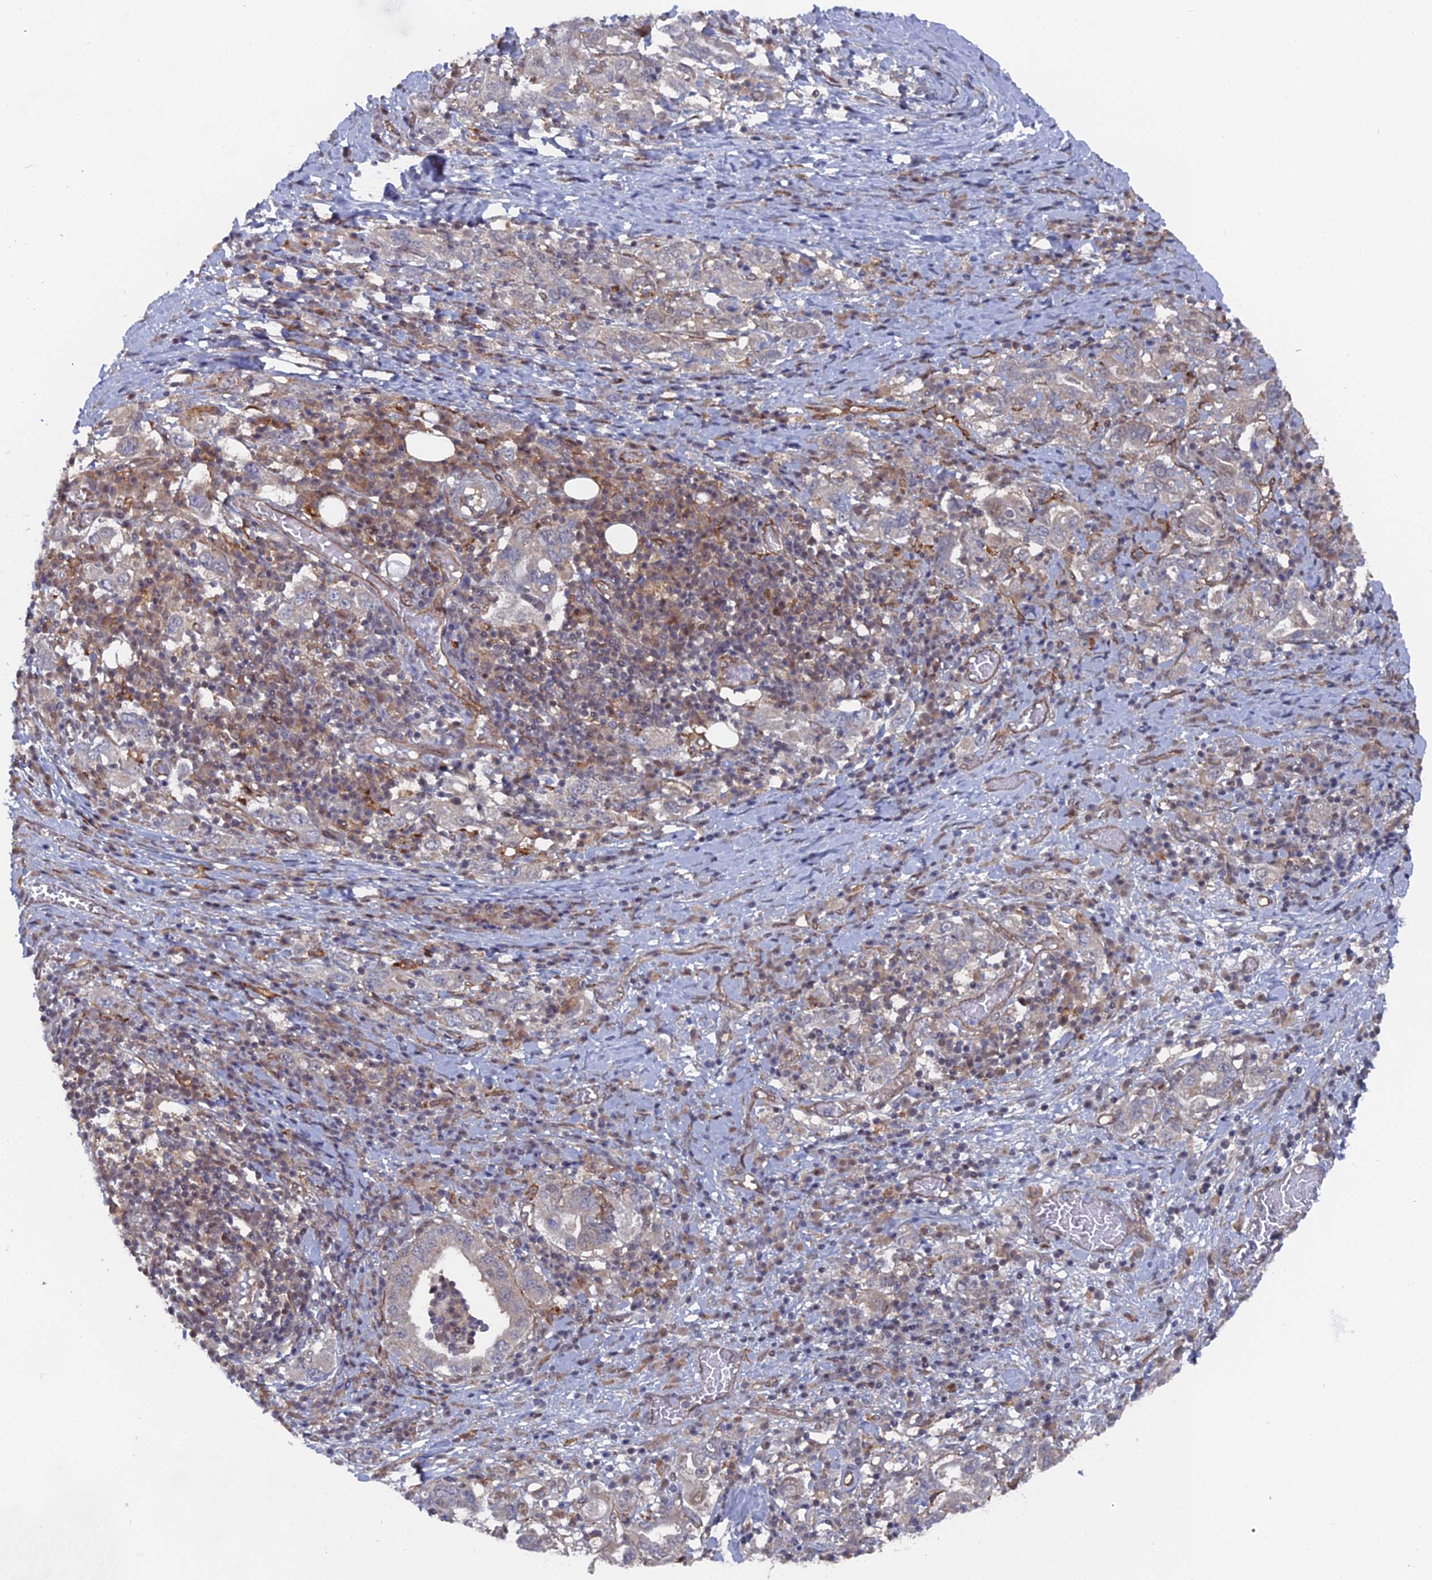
{"staining": {"intensity": "negative", "quantity": "none", "location": "none"}, "tissue": "stomach cancer", "cell_type": "Tumor cells", "image_type": "cancer", "snomed": [{"axis": "morphology", "description": "Adenocarcinoma, NOS"}, {"axis": "topography", "description": "Stomach, upper"}, {"axis": "topography", "description": "Stomach"}], "caption": "This is a photomicrograph of immunohistochemistry staining of stomach adenocarcinoma, which shows no staining in tumor cells.", "gene": "UNC5D", "patient": {"sex": "male", "age": 62}}